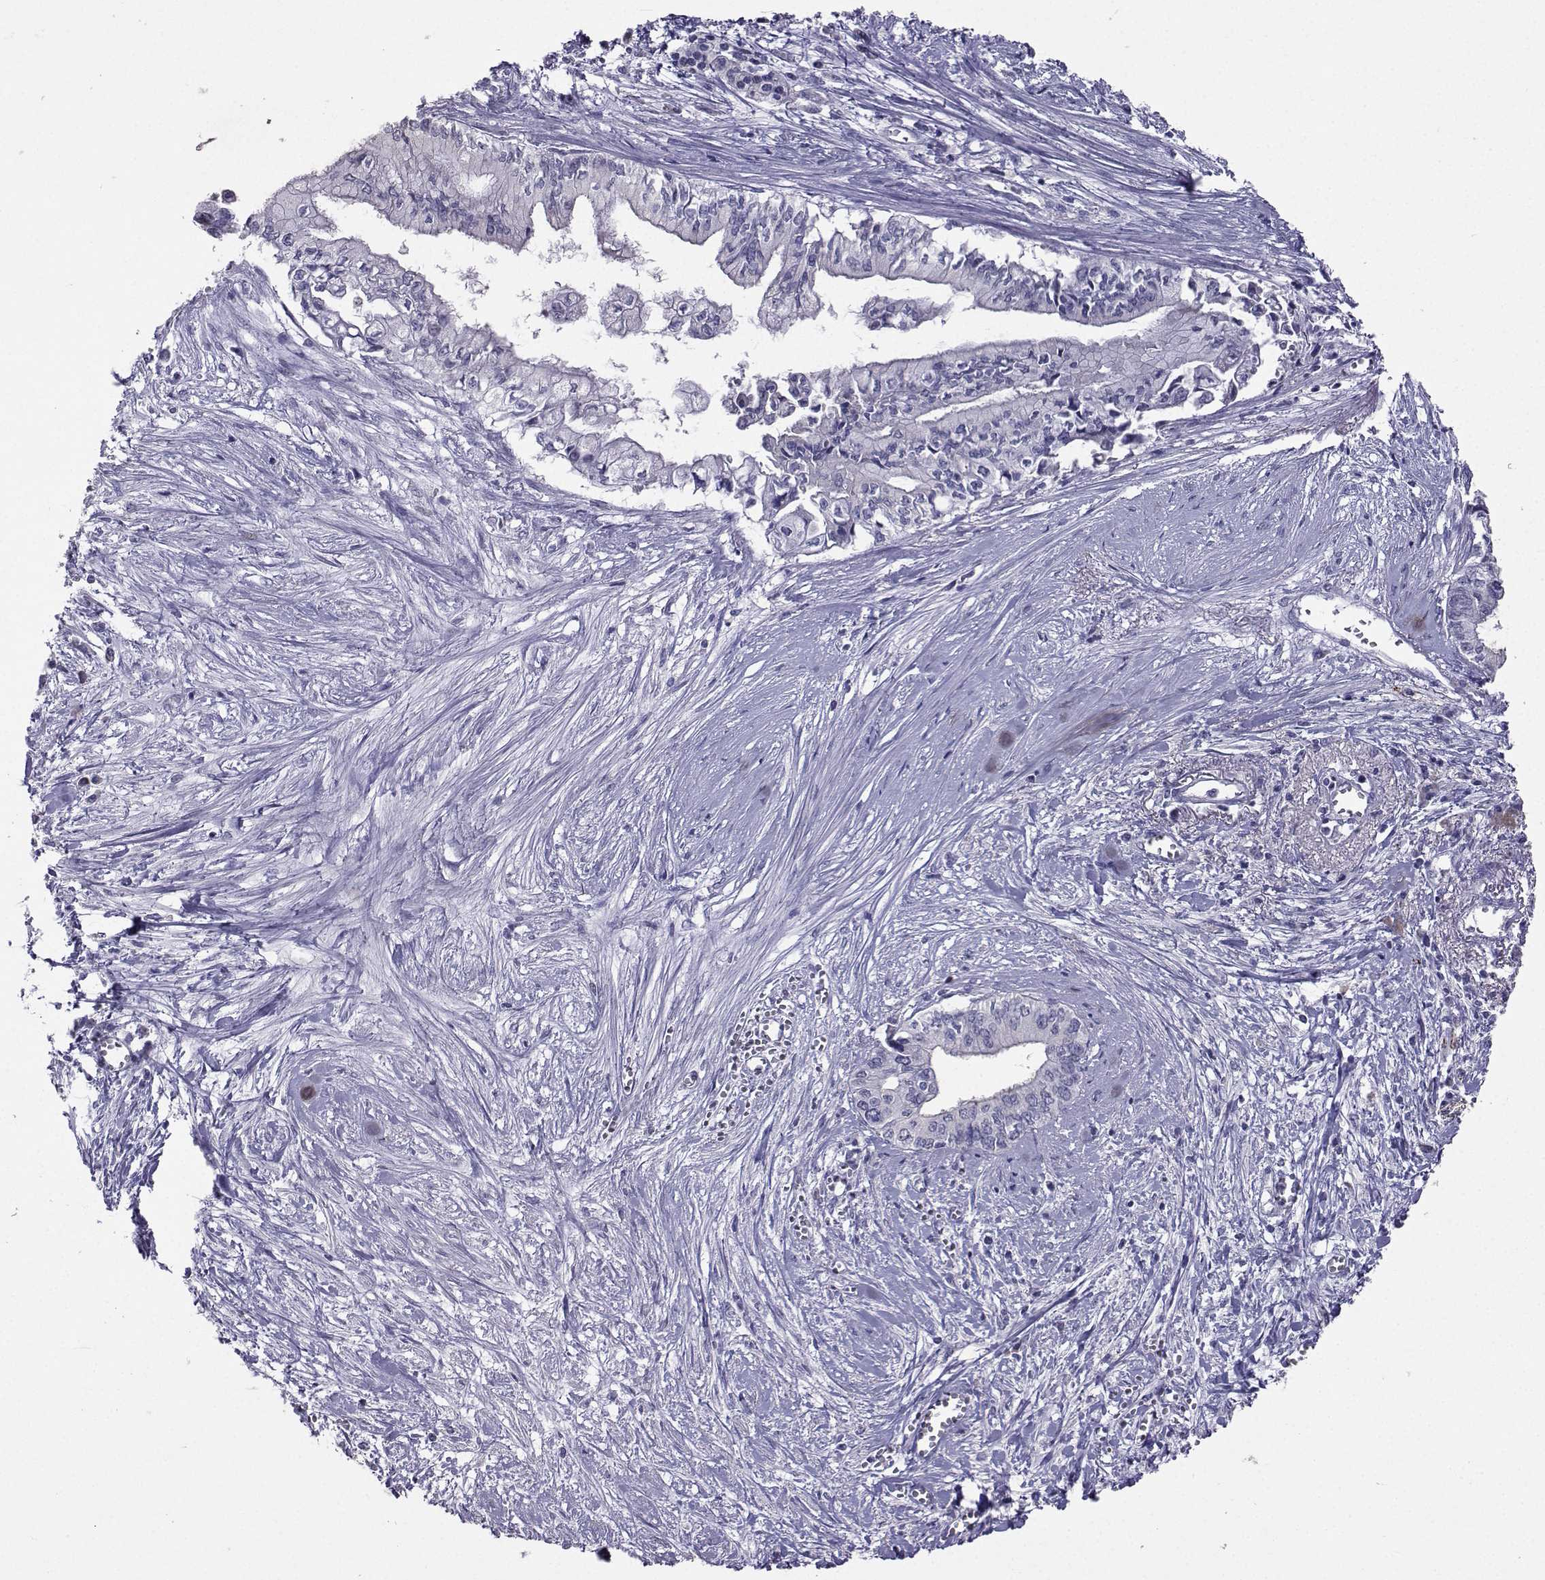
{"staining": {"intensity": "negative", "quantity": "none", "location": "none"}, "tissue": "pancreatic cancer", "cell_type": "Tumor cells", "image_type": "cancer", "snomed": [{"axis": "morphology", "description": "Adenocarcinoma, NOS"}, {"axis": "topography", "description": "Pancreas"}], "caption": "An image of adenocarcinoma (pancreatic) stained for a protein shows no brown staining in tumor cells.", "gene": "CARTPT", "patient": {"sex": "female", "age": 61}}